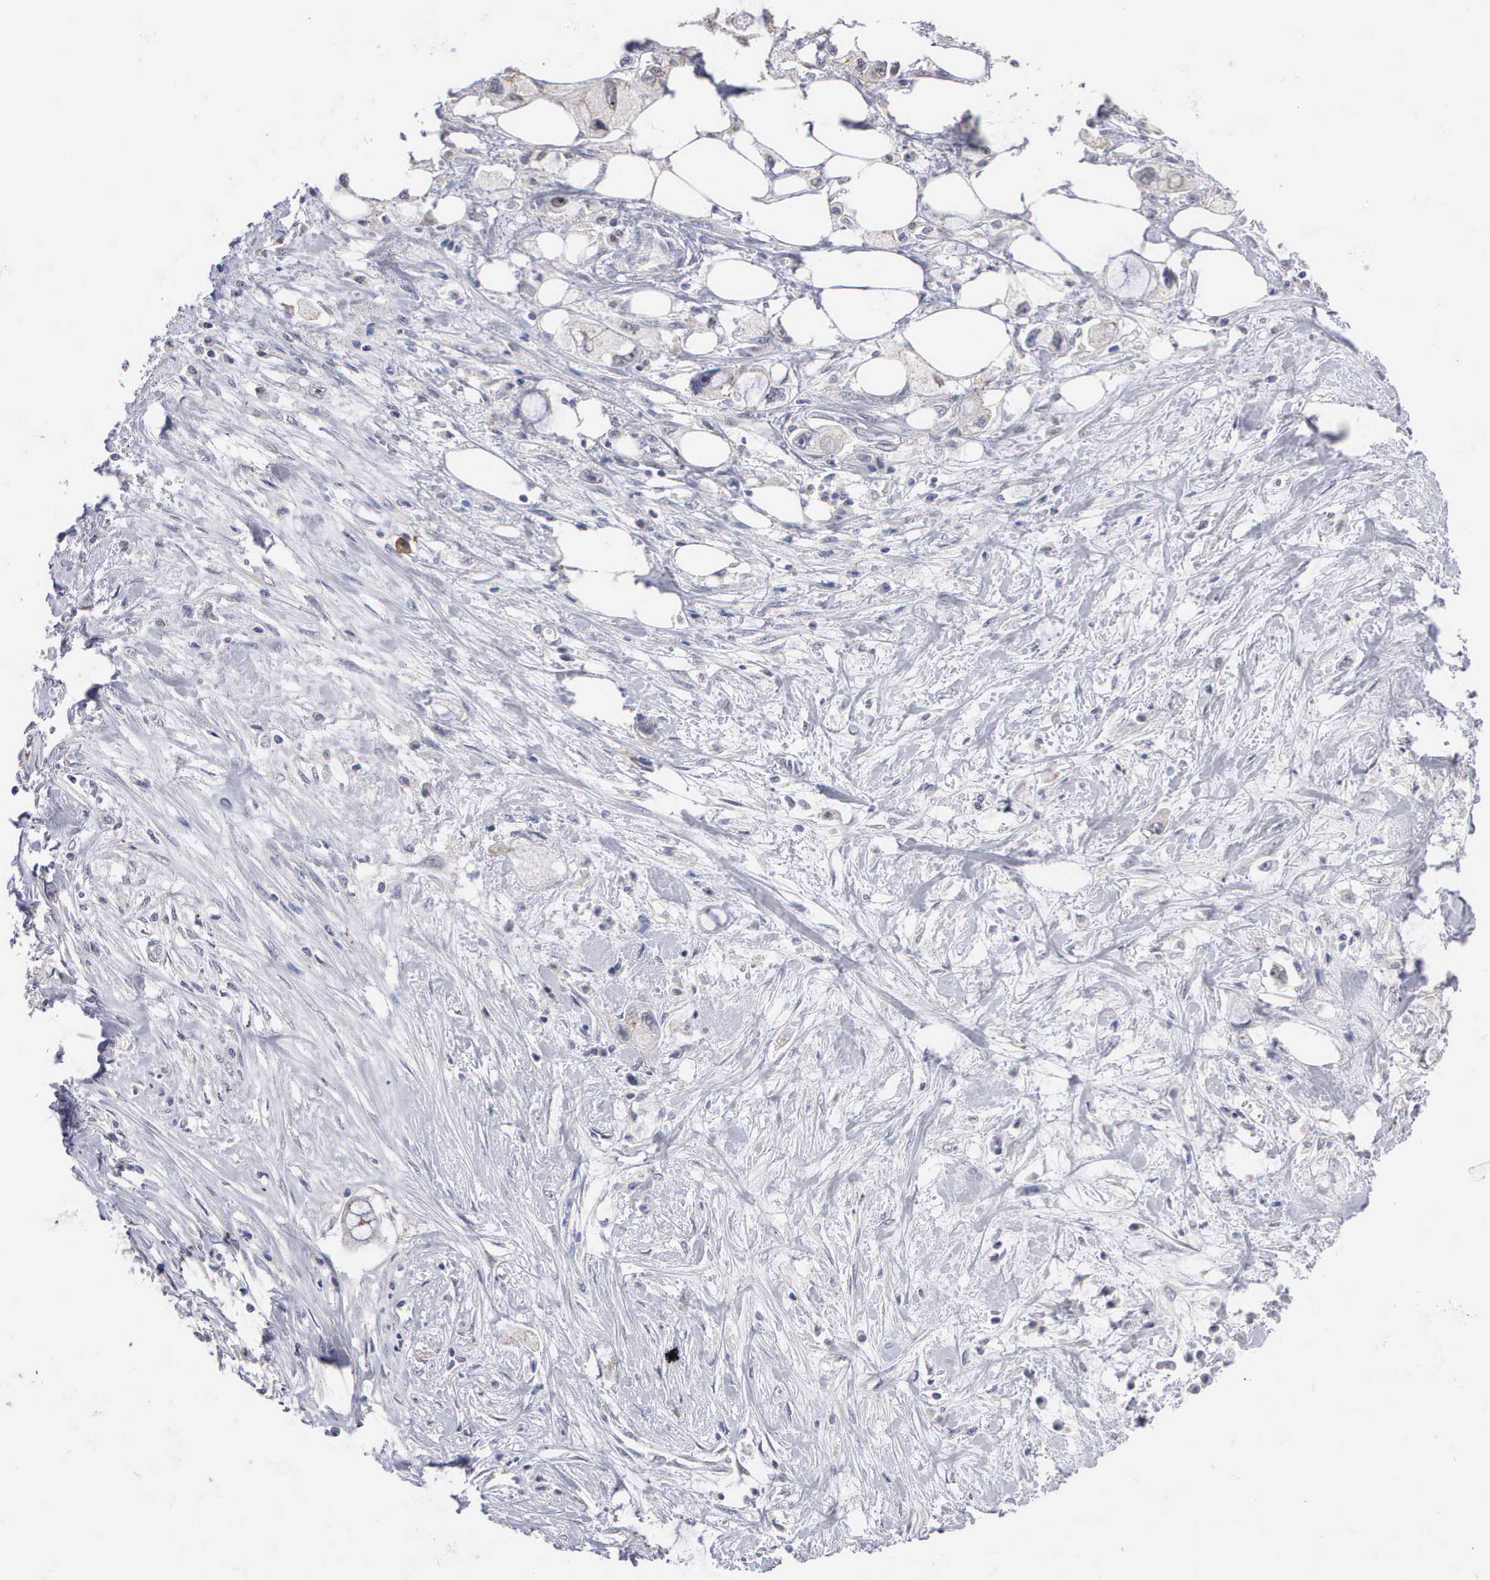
{"staining": {"intensity": "weak", "quantity": "25%-75%", "location": "cytoplasmic/membranous"}, "tissue": "pancreatic cancer", "cell_type": "Tumor cells", "image_type": "cancer", "snomed": [{"axis": "morphology", "description": "Adenocarcinoma, NOS"}, {"axis": "topography", "description": "Pancreas"}, {"axis": "topography", "description": "Stomach, upper"}], "caption": "This micrograph reveals pancreatic adenocarcinoma stained with immunohistochemistry (IHC) to label a protein in brown. The cytoplasmic/membranous of tumor cells show weak positivity for the protein. Nuclei are counter-stained blue.", "gene": "KDM6A", "patient": {"sex": "male", "age": 77}}